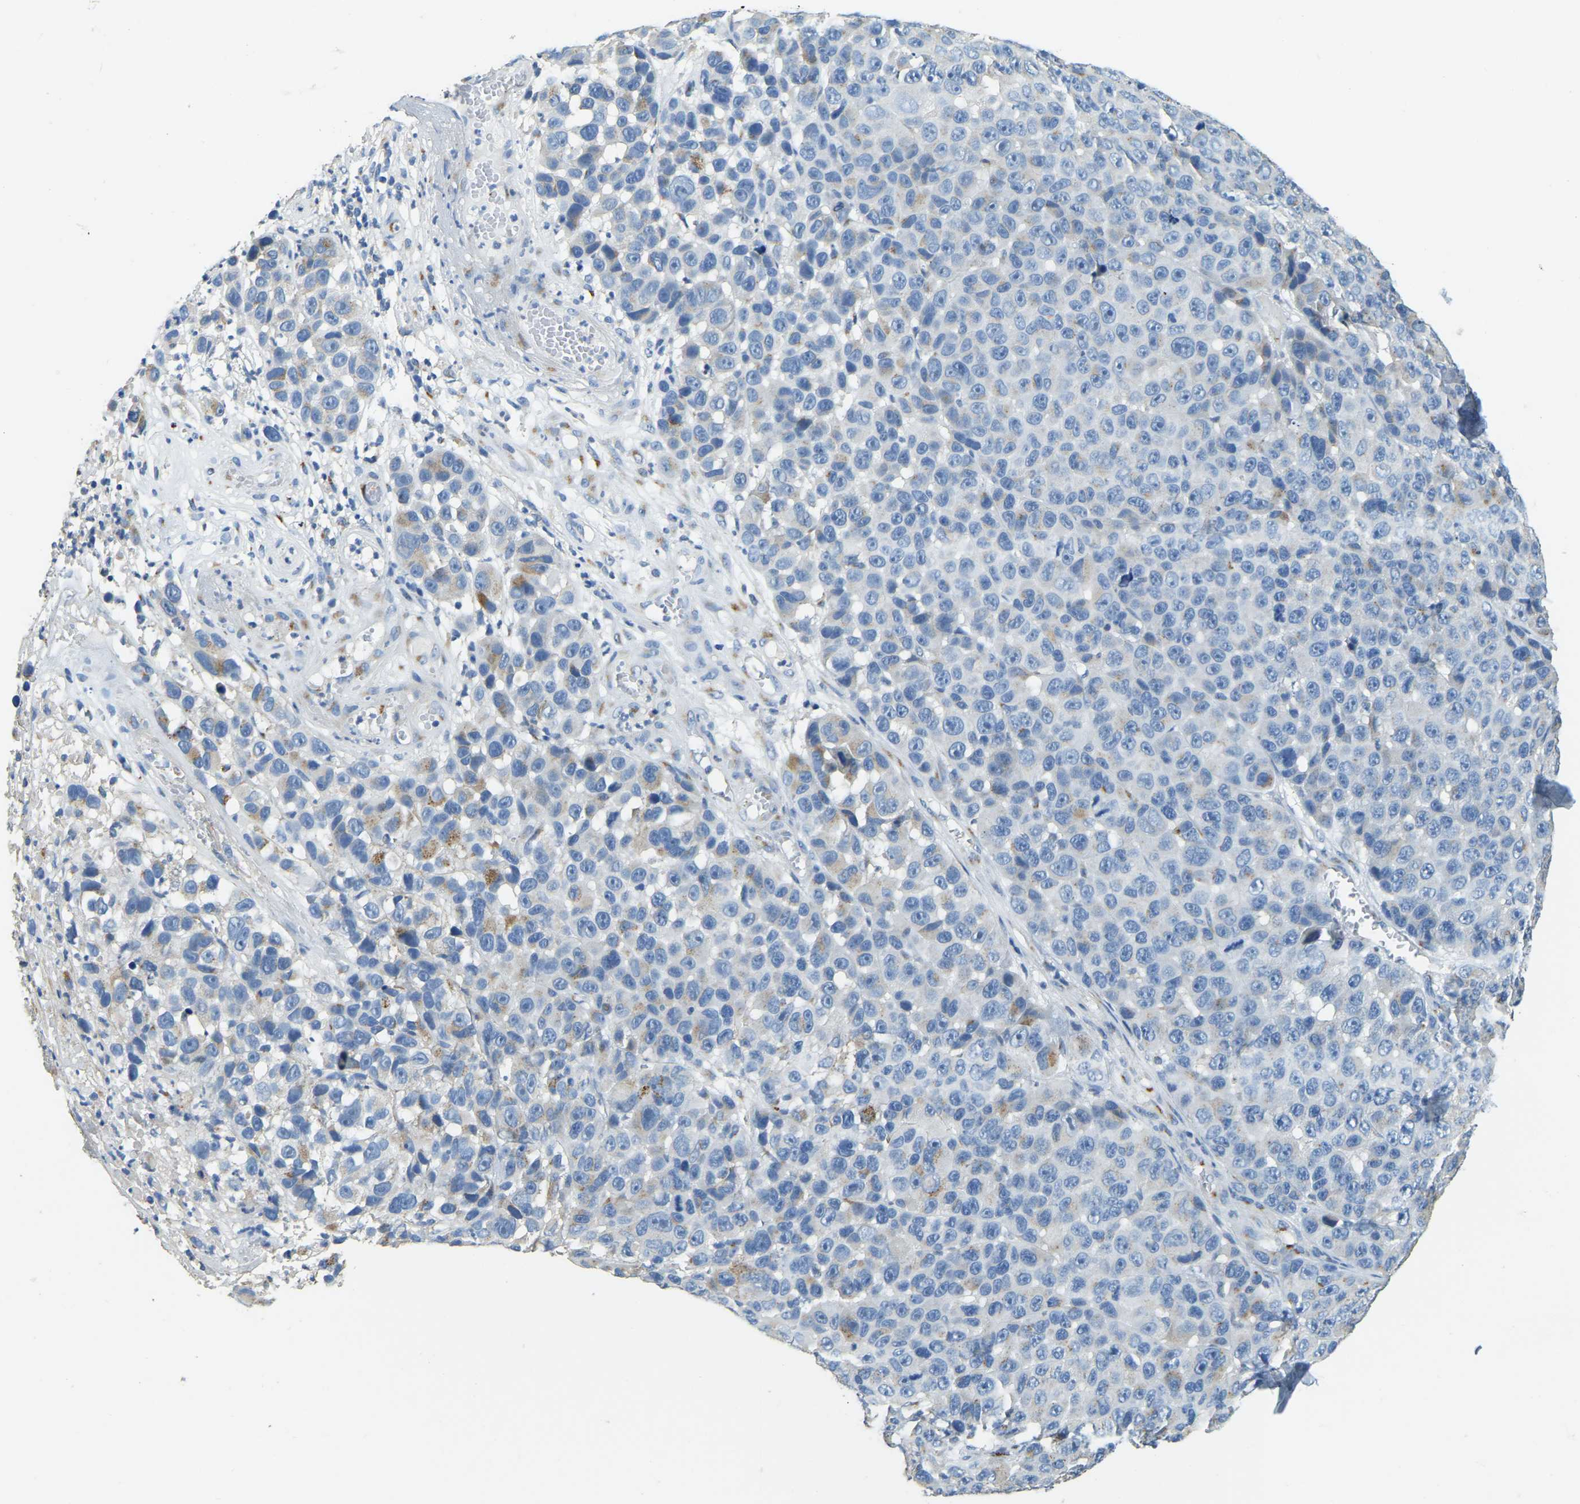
{"staining": {"intensity": "moderate", "quantity": "<25%", "location": "cytoplasmic/membranous"}, "tissue": "melanoma", "cell_type": "Tumor cells", "image_type": "cancer", "snomed": [{"axis": "morphology", "description": "Malignant melanoma, NOS"}, {"axis": "topography", "description": "Skin"}], "caption": "A high-resolution histopathology image shows immunohistochemistry (IHC) staining of melanoma, which displays moderate cytoplasmic/membranous staining in about <25% of tumor cells. The staining was performed using DAB, with brown indicating positive protein expression. Nuclei are stained blue with hematoxylin.", "gene": "FAM174A", "patient": {"sex": "male", "age": 53}}